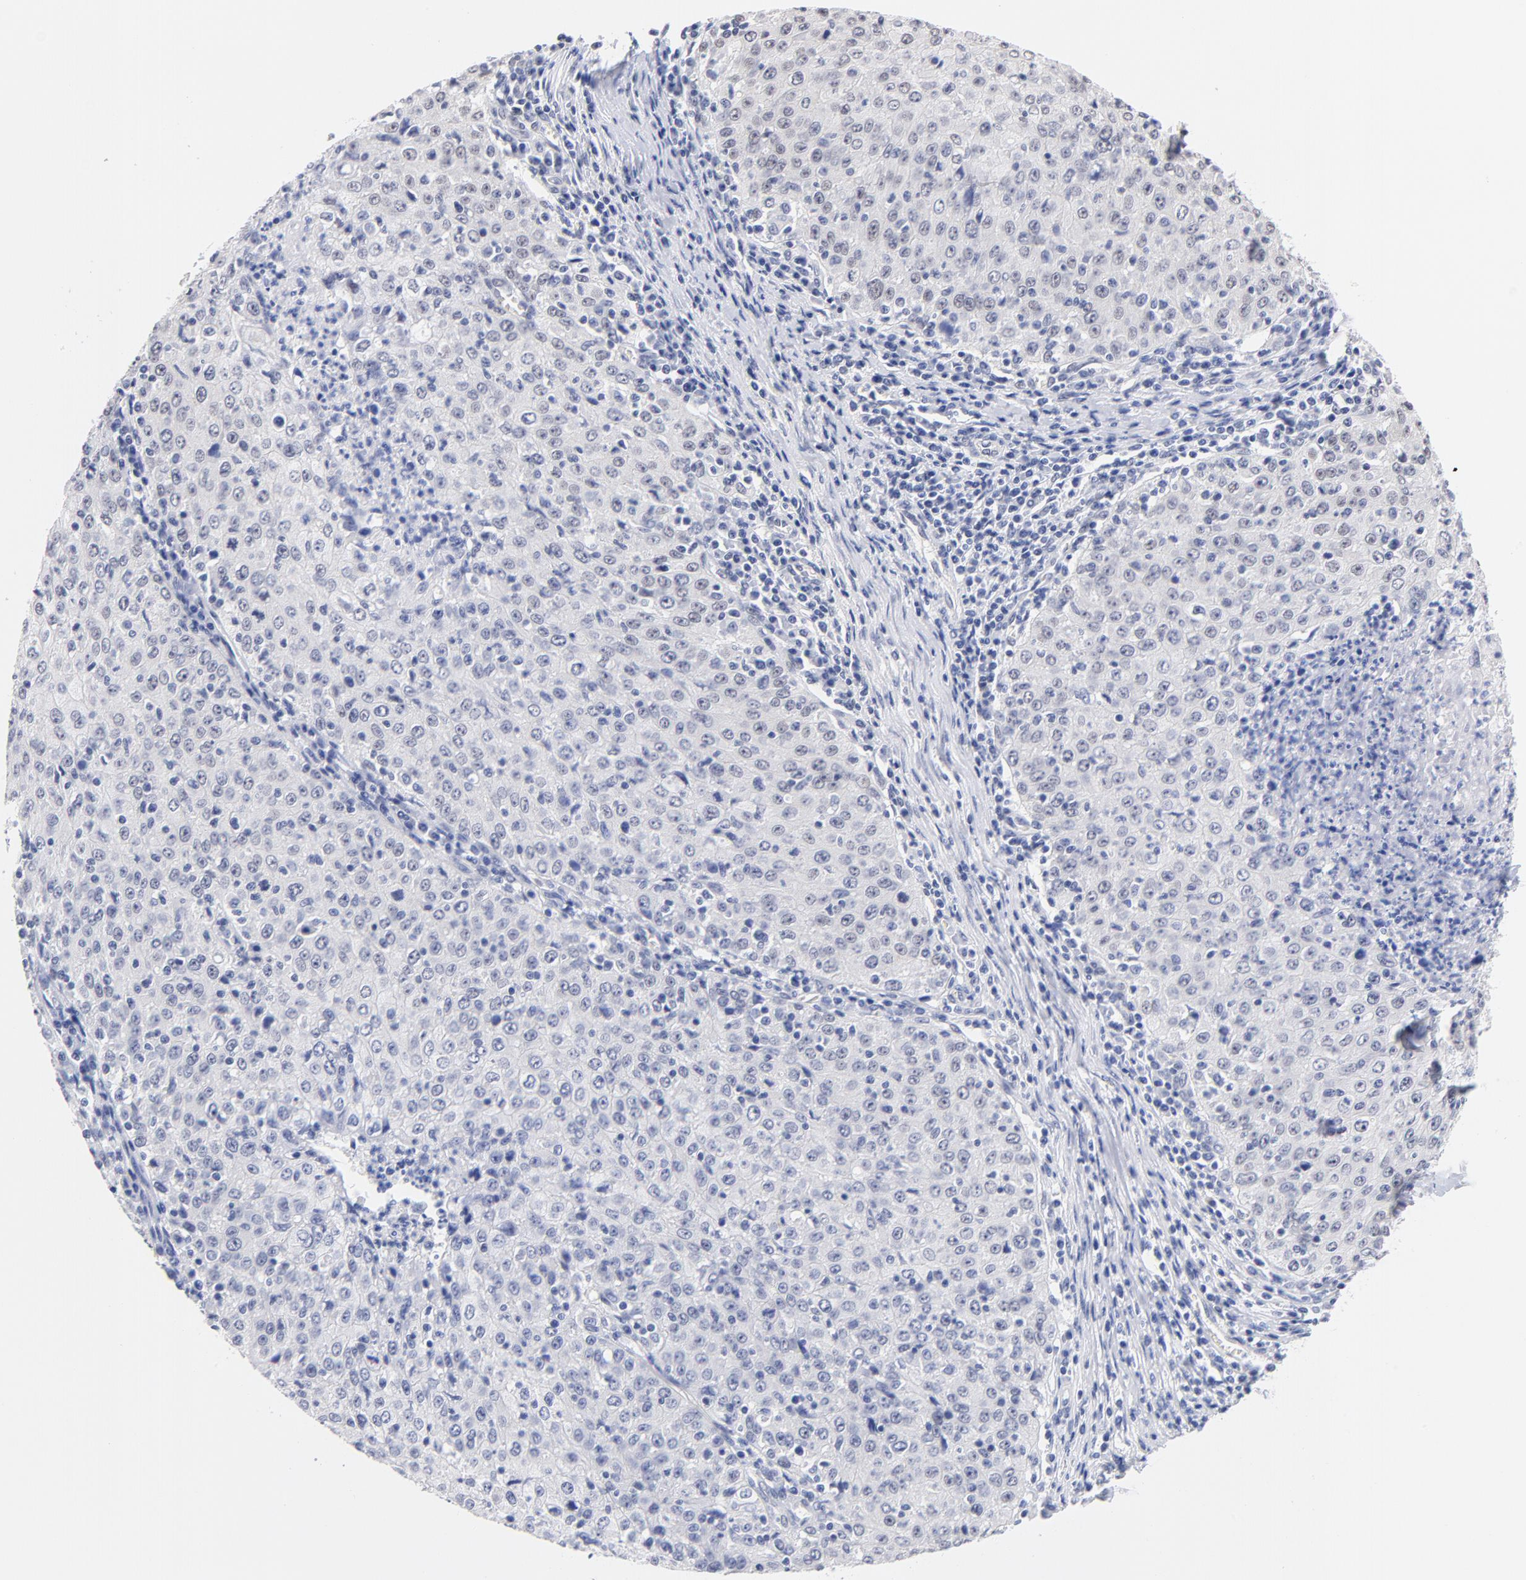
{"staining": {"intensity": "negative", "quantity": "none", "location": "none"}, "tissue": "cervical cancer", "cell_type": "Tumor cells", "image_type": "cancer", "snomed": [{"axis": "morphology", "description": "Squamous cell carcinoma, NOS"}, {"axis": "topography", "description": "Cervix"}], "caption": "This is a micrograph of immunohistochemistry staining of cervical squamous cell carcinoma, which shows no staining in tumor cells.", "gene": "ZNF74", "patient": {"sex": "female", "age": 27}}